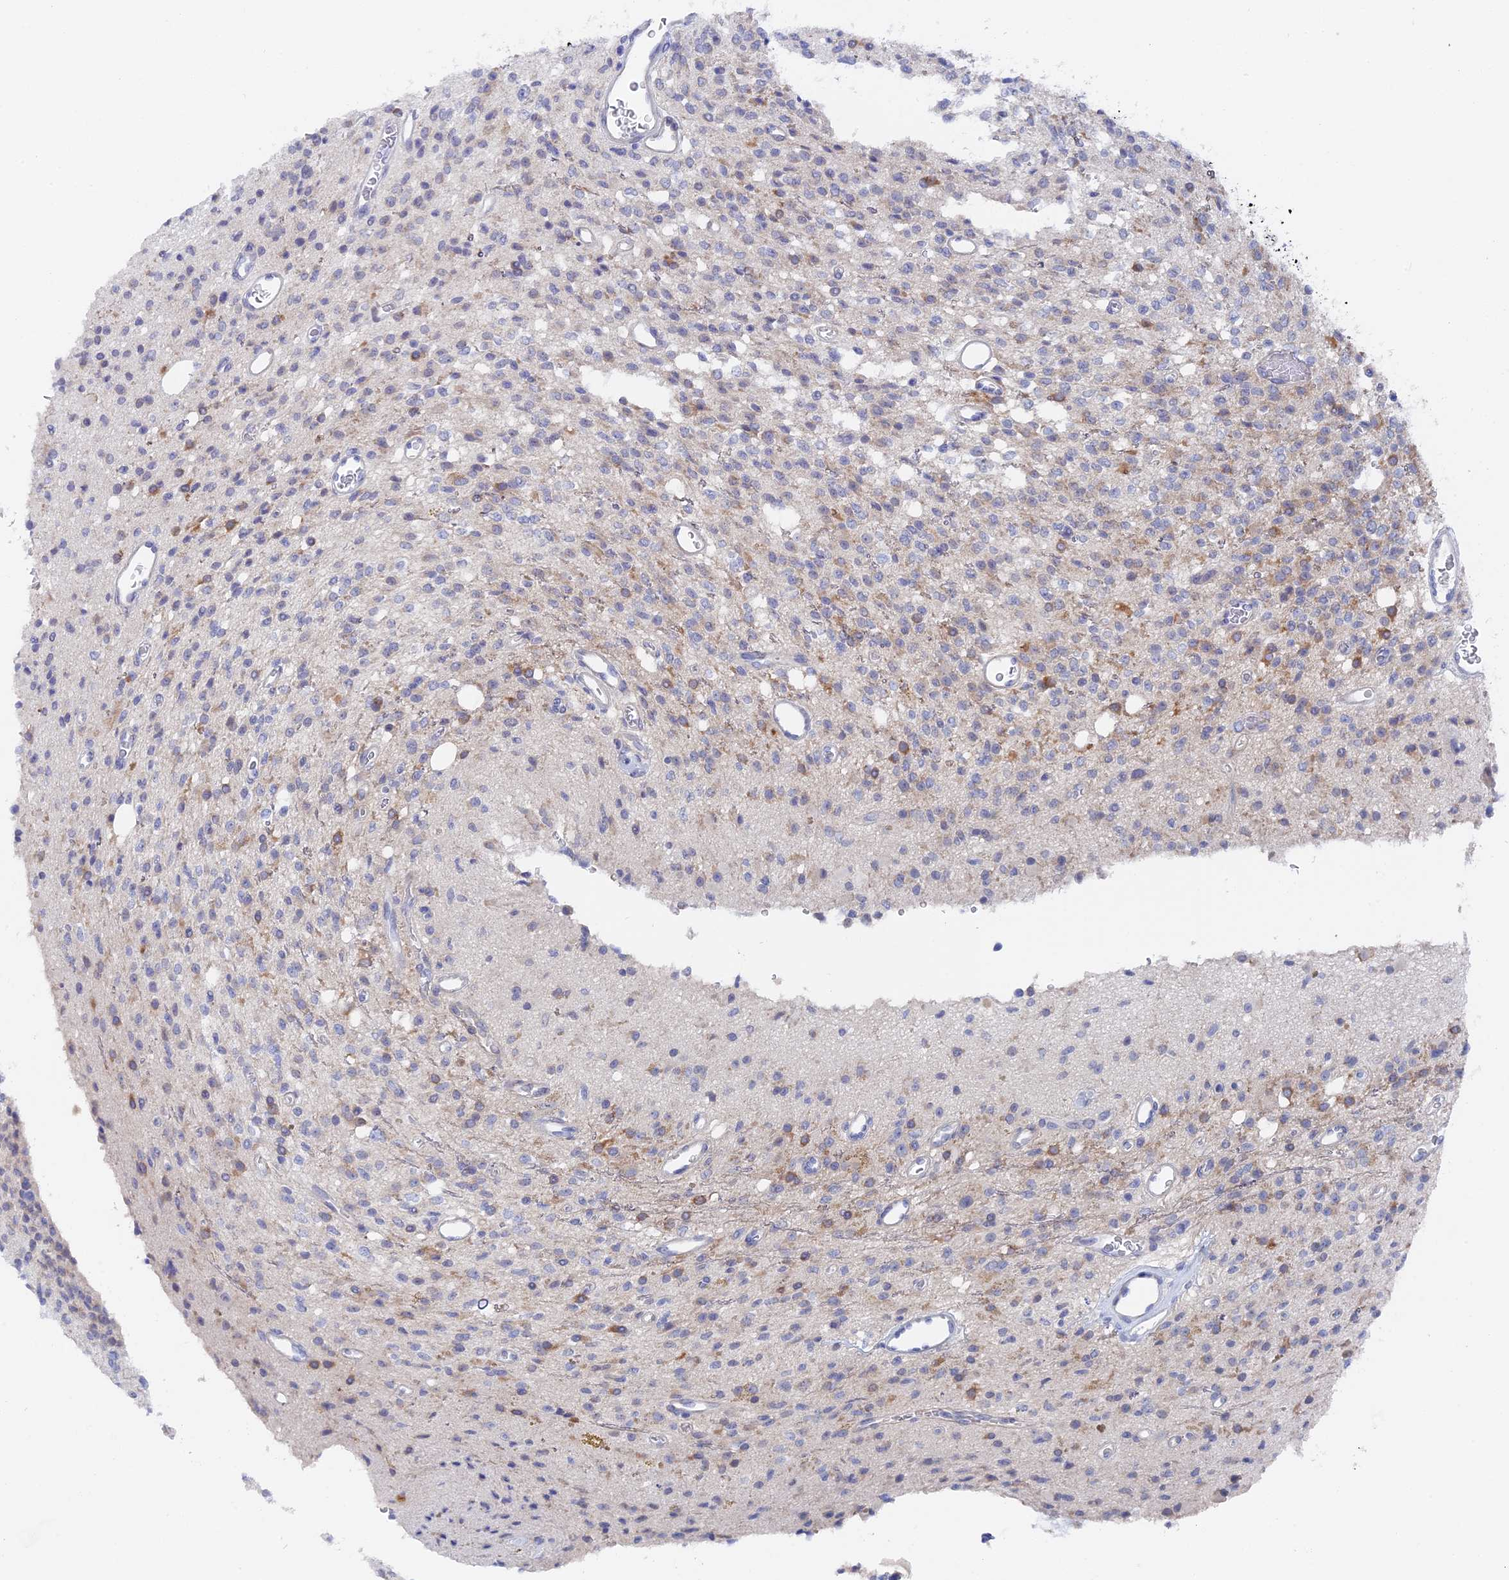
{"staining": {"intensity": "negative", "quantity": "none", "location": "none"}, "tissue": "glioma", "cell_type": "Tumor cells", "image_type": "cancer", "snomed": [{"axis": "morphology", "description": "Glioma, malignant, High grade"}, {"axis": "topography", "description": "Brain"}], "caption": "Immunohistochemistry of glioma displays no positivity in tumor cells. (DAB (3,3'-diaminobenzidine) immunohistochemistry, high magnification).", "gene": "DACT3", "patient": {"sex": "male", "age": 34}}